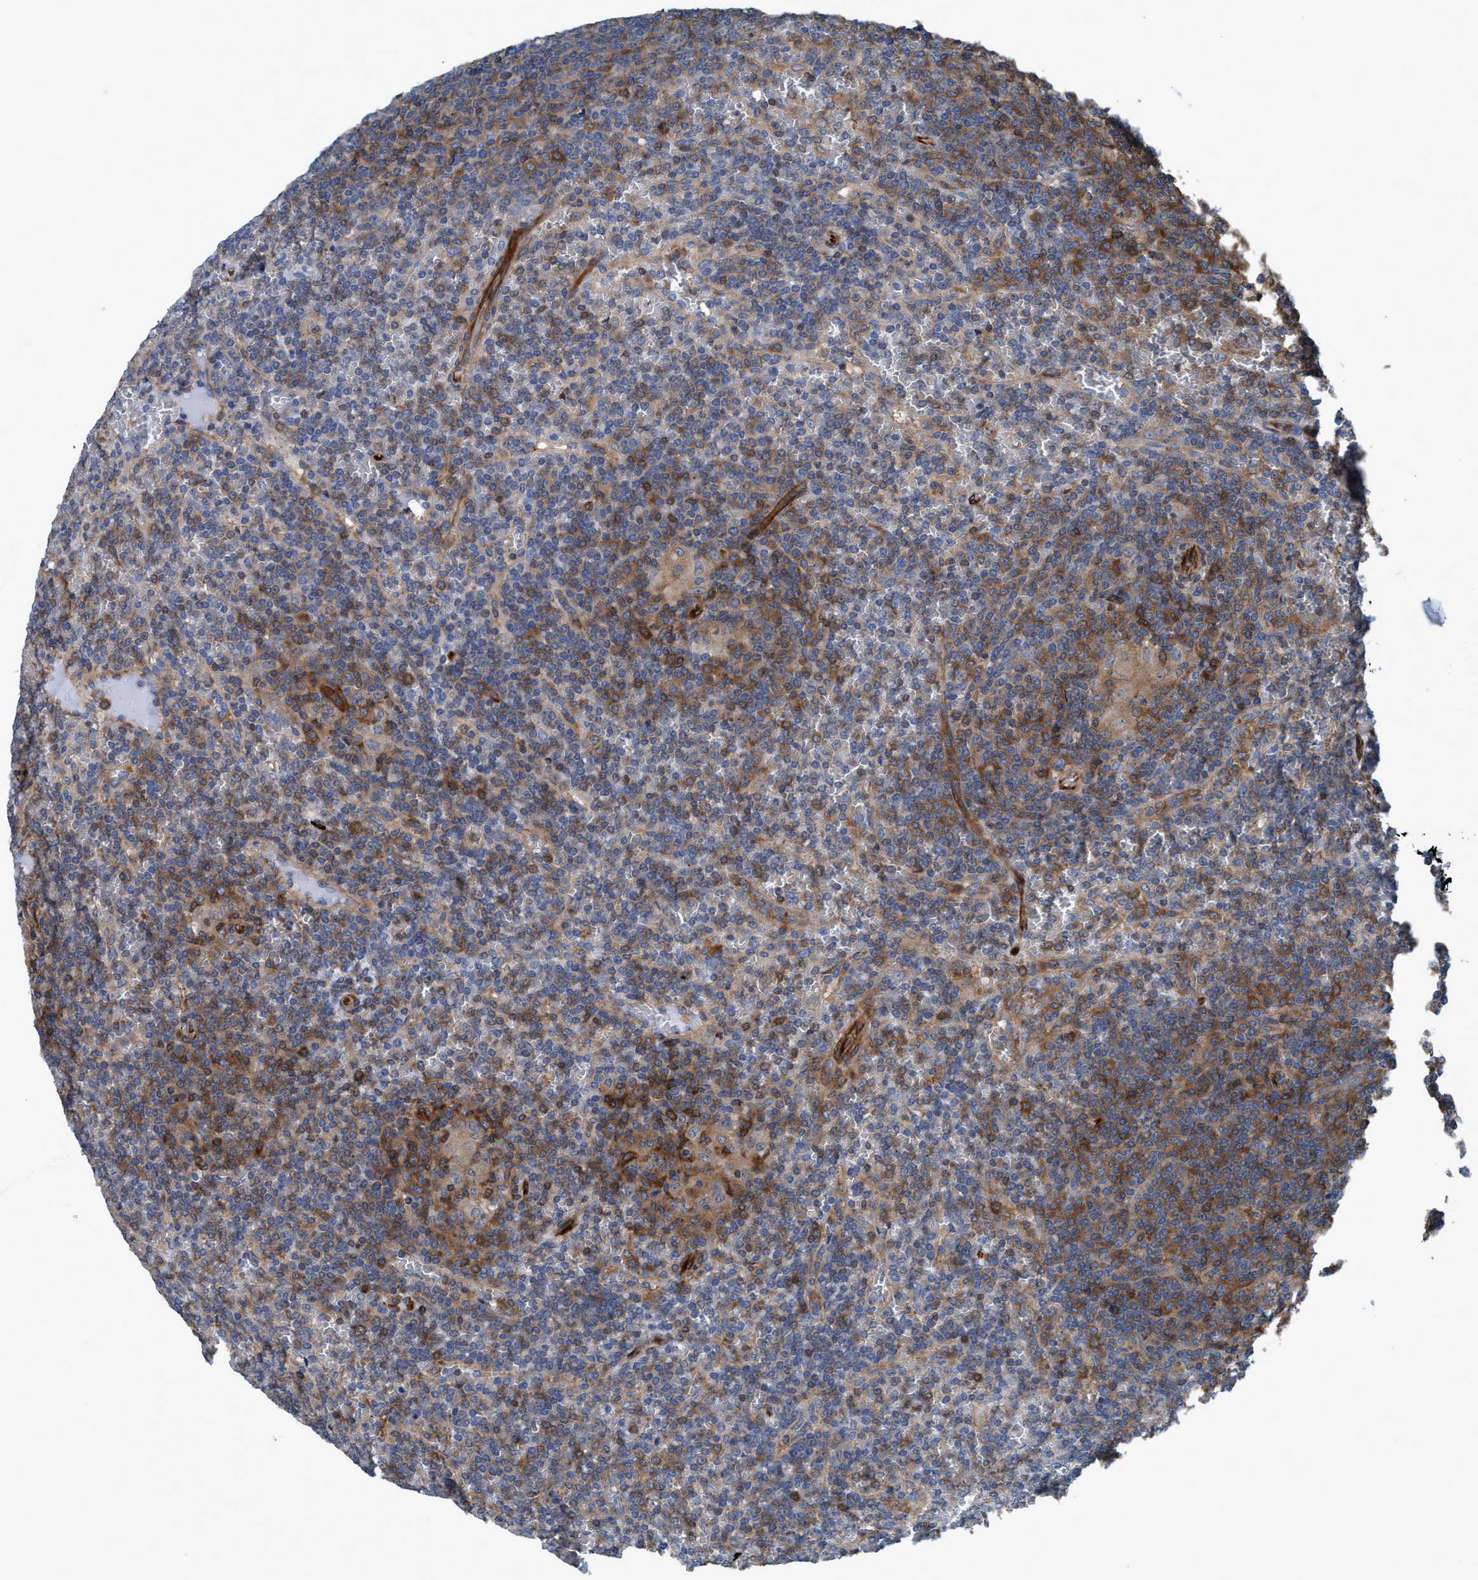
{"staining": {"intensity": "moderate", "quantity": ">75%", "location": "cytoplasmic/membranous"}, "tissue": "lymphoma", "cell_type": "Tumor cells", "image_type": "cancer", "snomed": [{"axis": "morphology", "description": "Malignant lymphoma, non-Hodgkin's type, Low grade"}, {"axis": "topography", "description": "Spleen"}], "caption": "Human lymphoma stained with a brown dye reveals moderate cytoplasmic/membranous positive positivity in about >75% of tumor cells.", "gene": "NMT1", "patient": {"sex": "female", "age": 19}}